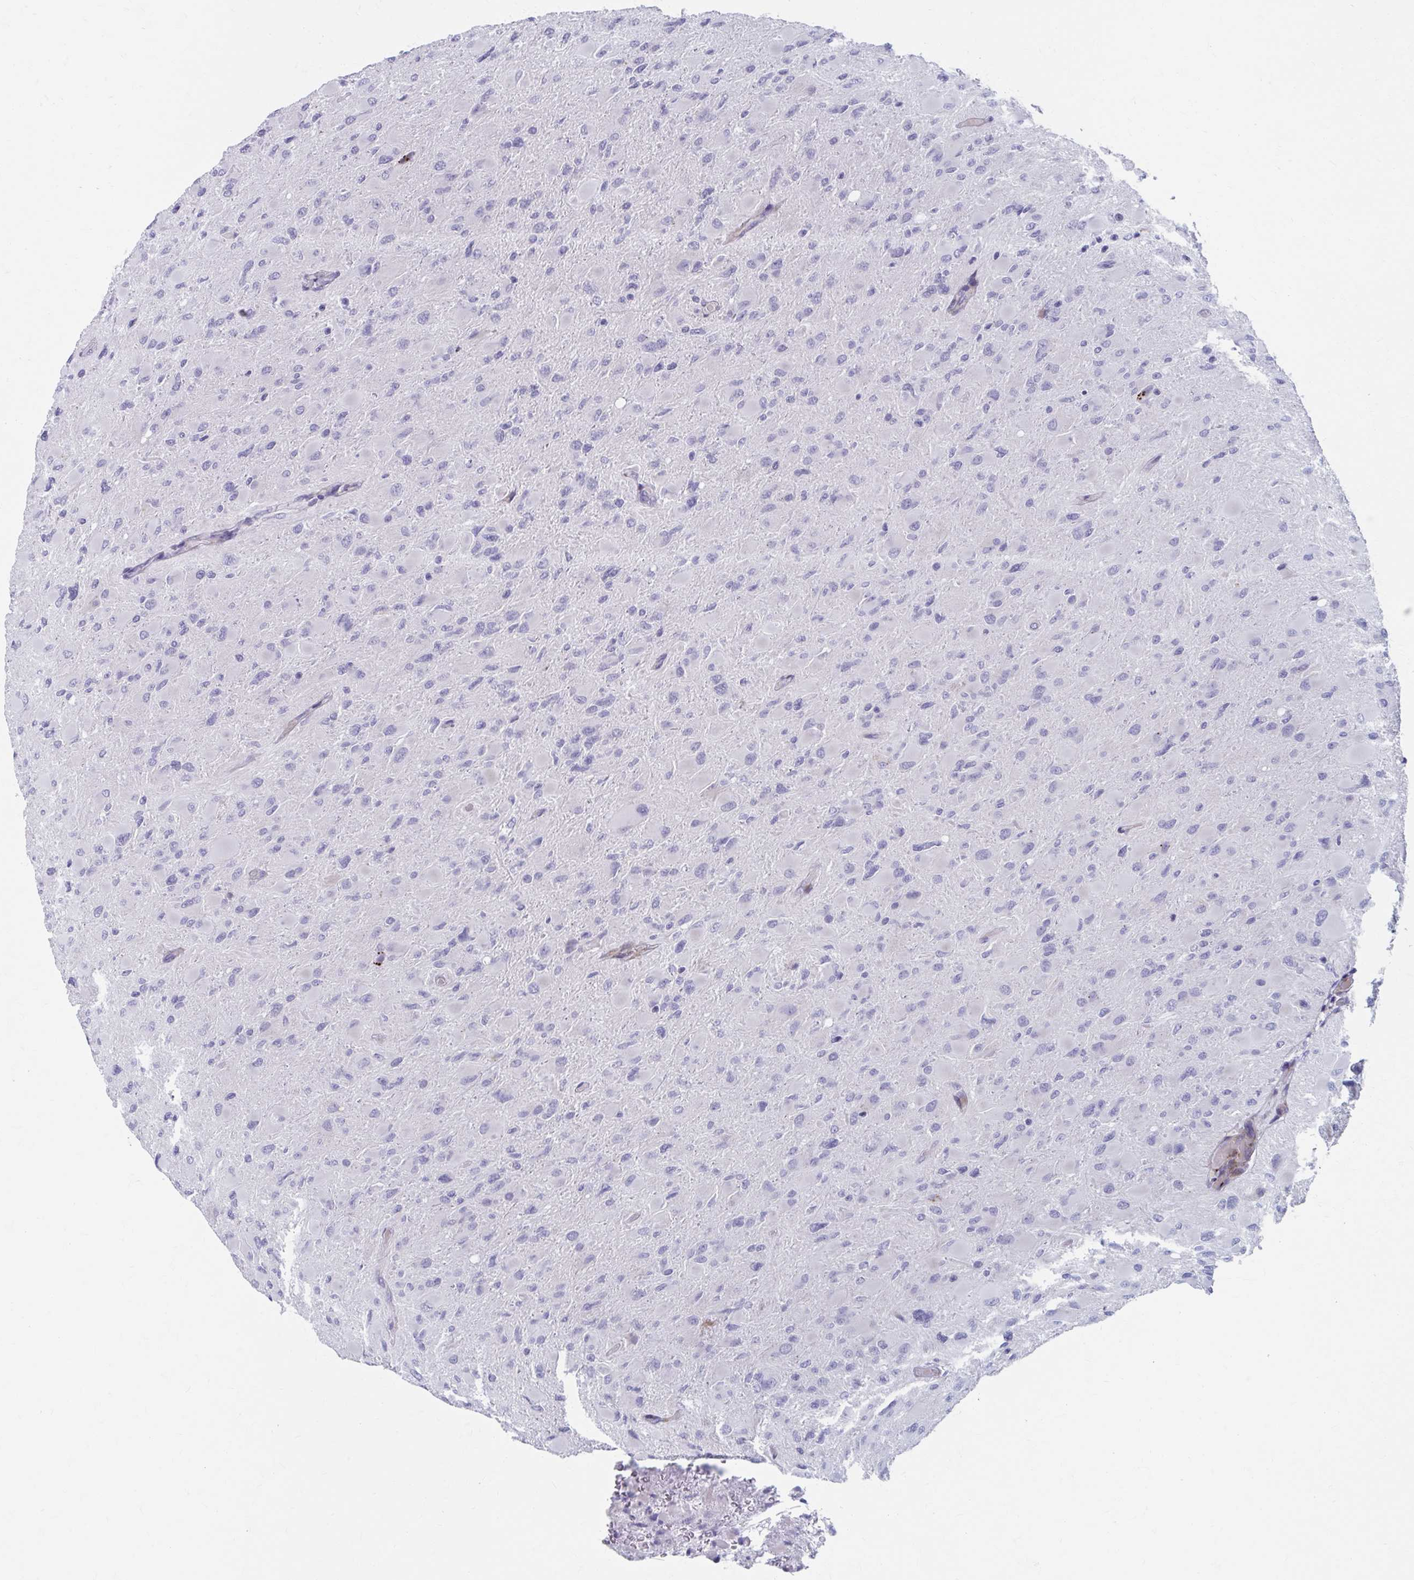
{"staining": {"intensity": "negative", "quantity": "none", "location": "none"}, "tissue": "glioma", "cell_type": "Tumor cells", "image_type": "cancer", "snomed": [{"axis": "morphology", "description": "Glioma, malignant, High grade"}, {"axis": "topography", "description": "Cerebral cortex"}], "caption": "Image shows no protein staining in tumor cells of glioma tissue. The staining is performed using DAB brown chromogen with nuclei counter-stained in using hematoxylin.", "gene": "OLFM2", "patient": {"sex": "female", "age": 36}}